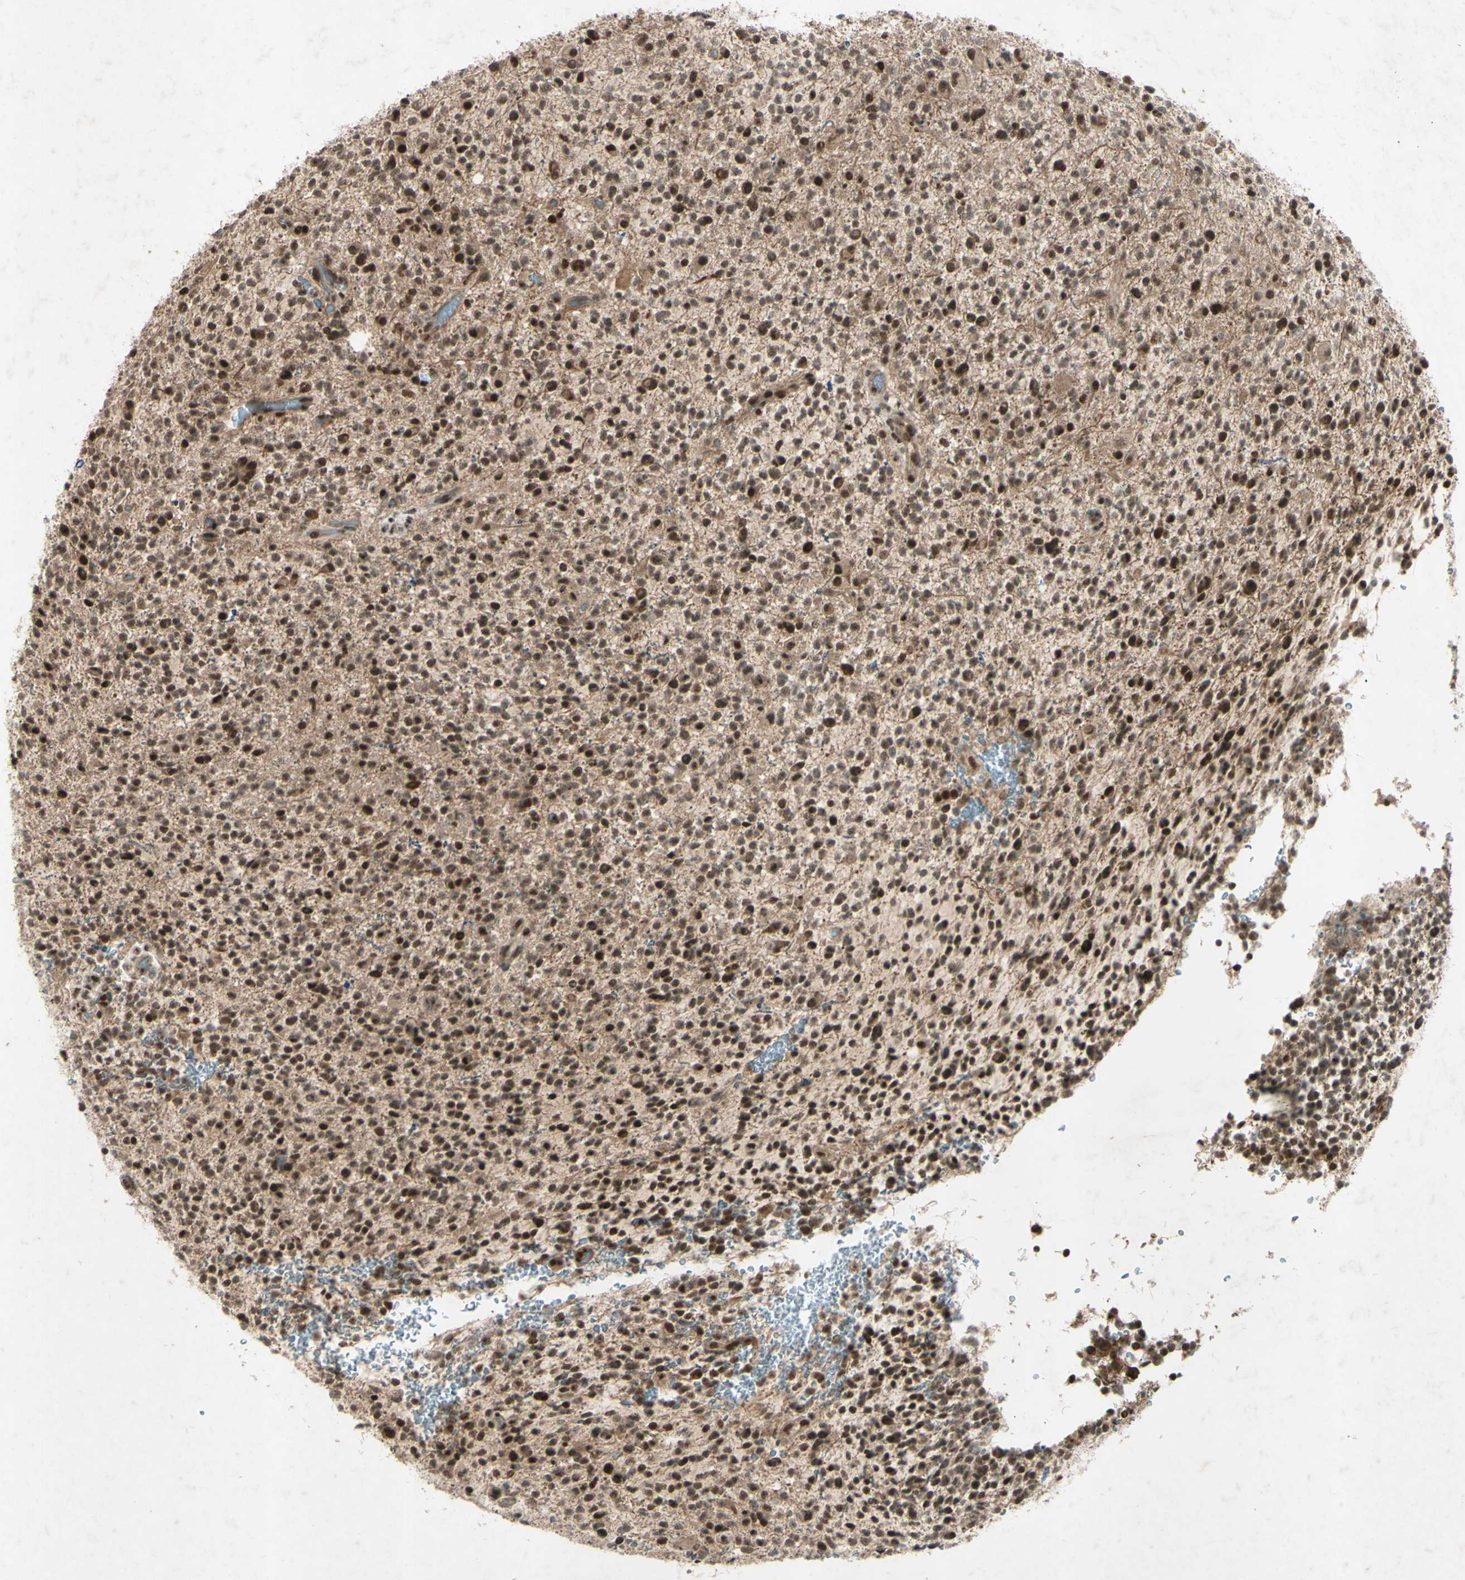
{"staining": {"intensity": "strong", "quantity": "25%-75%", "location": "cytoplasmic/membranous,nuclear"}, "tissue": "glioma", "cell_type": "Tumor cells", "image_type": "cancer", "snomed": [{"axis": "morphology", "description": "Glioma, malignant, High grade"}, {"axis": "topography", "description": "Brain"}], "caption": "Tumor cells reveal high levels of strong cytoplasmic/membranous and nuclear staining in about 25%-75% of cells in glioma.", "gene": "SNW1", "patient": {"sex": "male", "age": 48}}